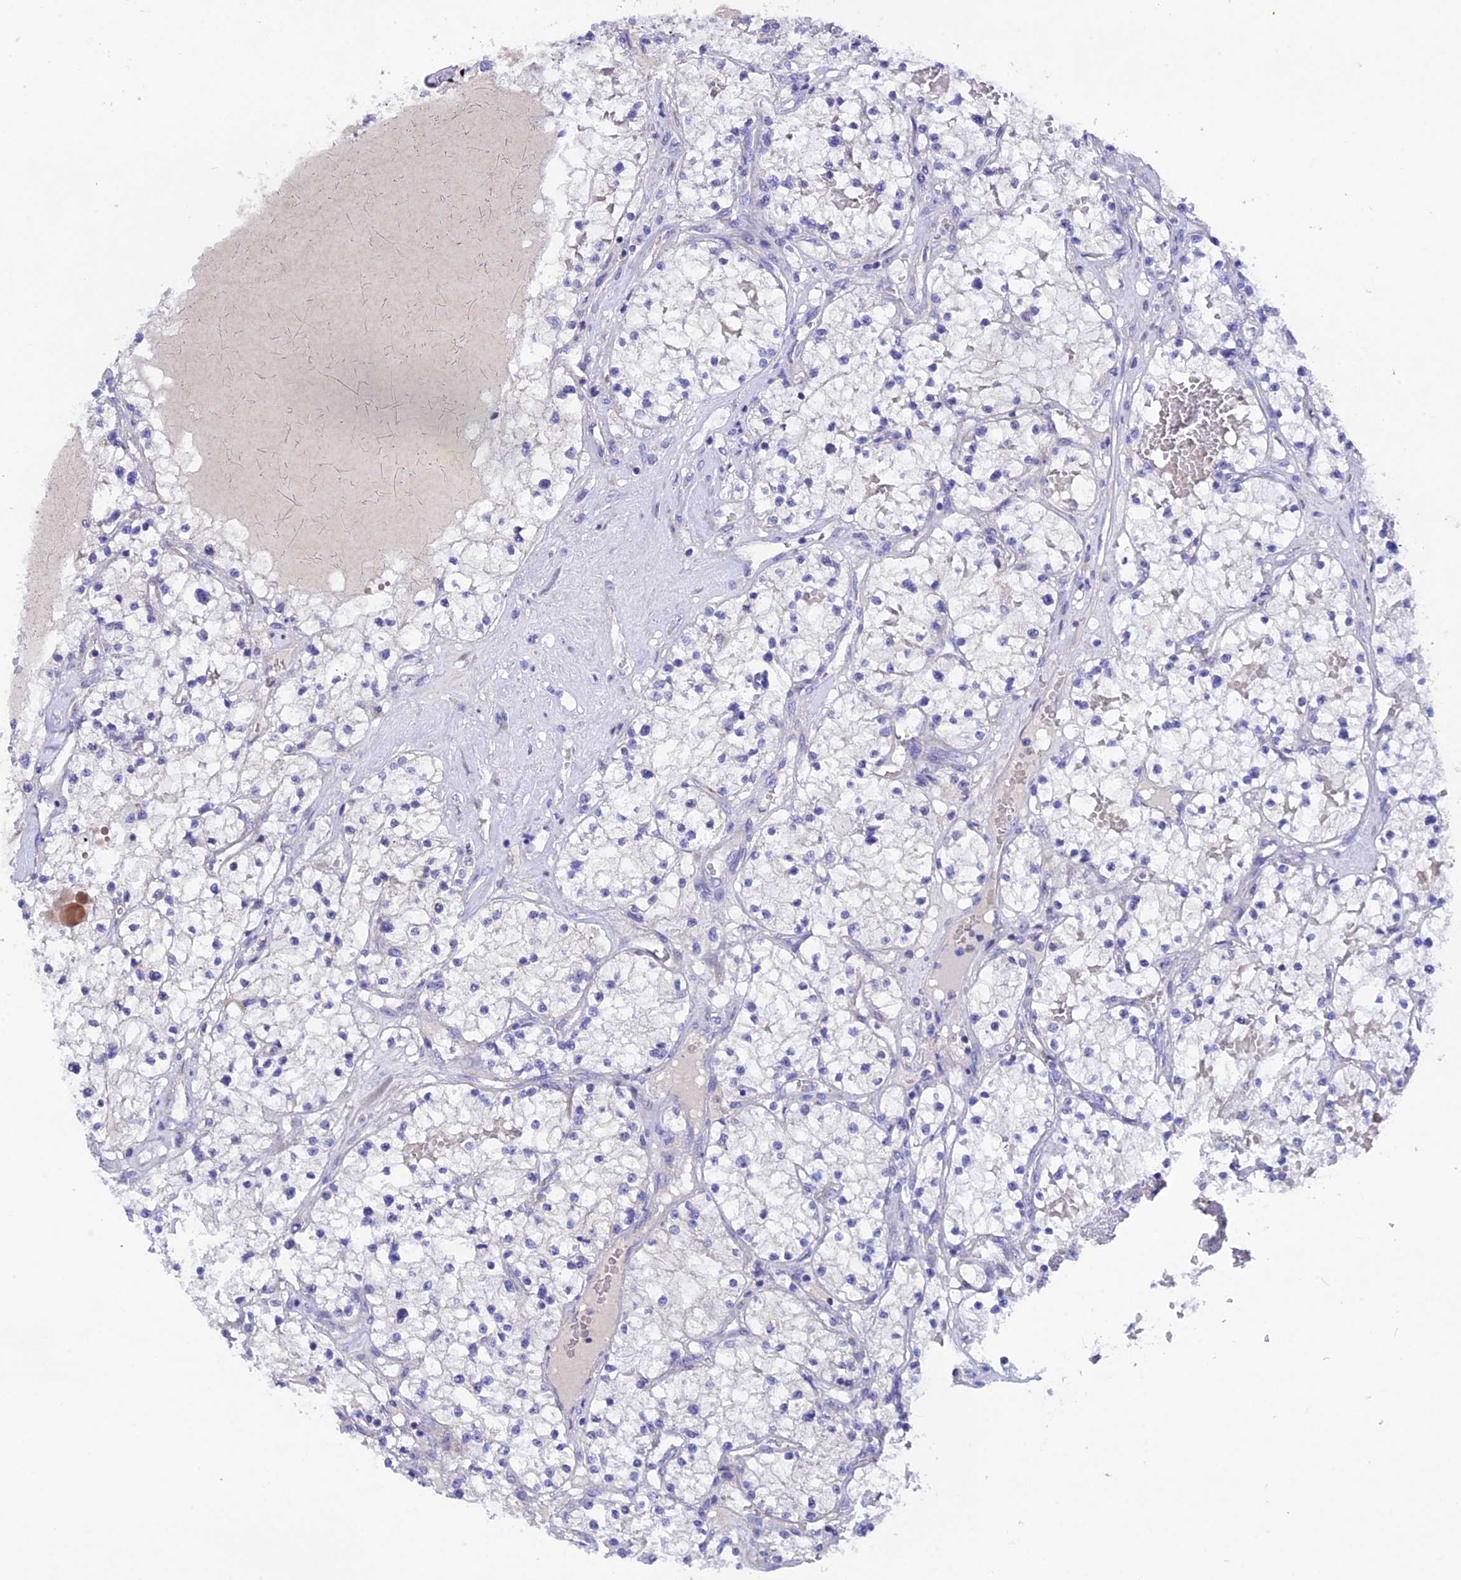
{"staining": {"intensity": "negative", "quantity": "none", "location": "none"}, "tissue": "renal cancer", "cell_type": "Tumor cells", "image_type": "cancer", "snomed": [{"axis": "morphology", "description": "Normal tissue, NOS"}, {"axis": "morphology", "description": "Adenocarcinoma, NOS"}, {"axis": "topography", "description": "Kidney"}], "caption": "Photomicrograph shows no protein staining in tumor cells of renal adenocarcinoma tissue.", "gene": "TMEM138", "patient": {"sex": "male", "age": 68}}